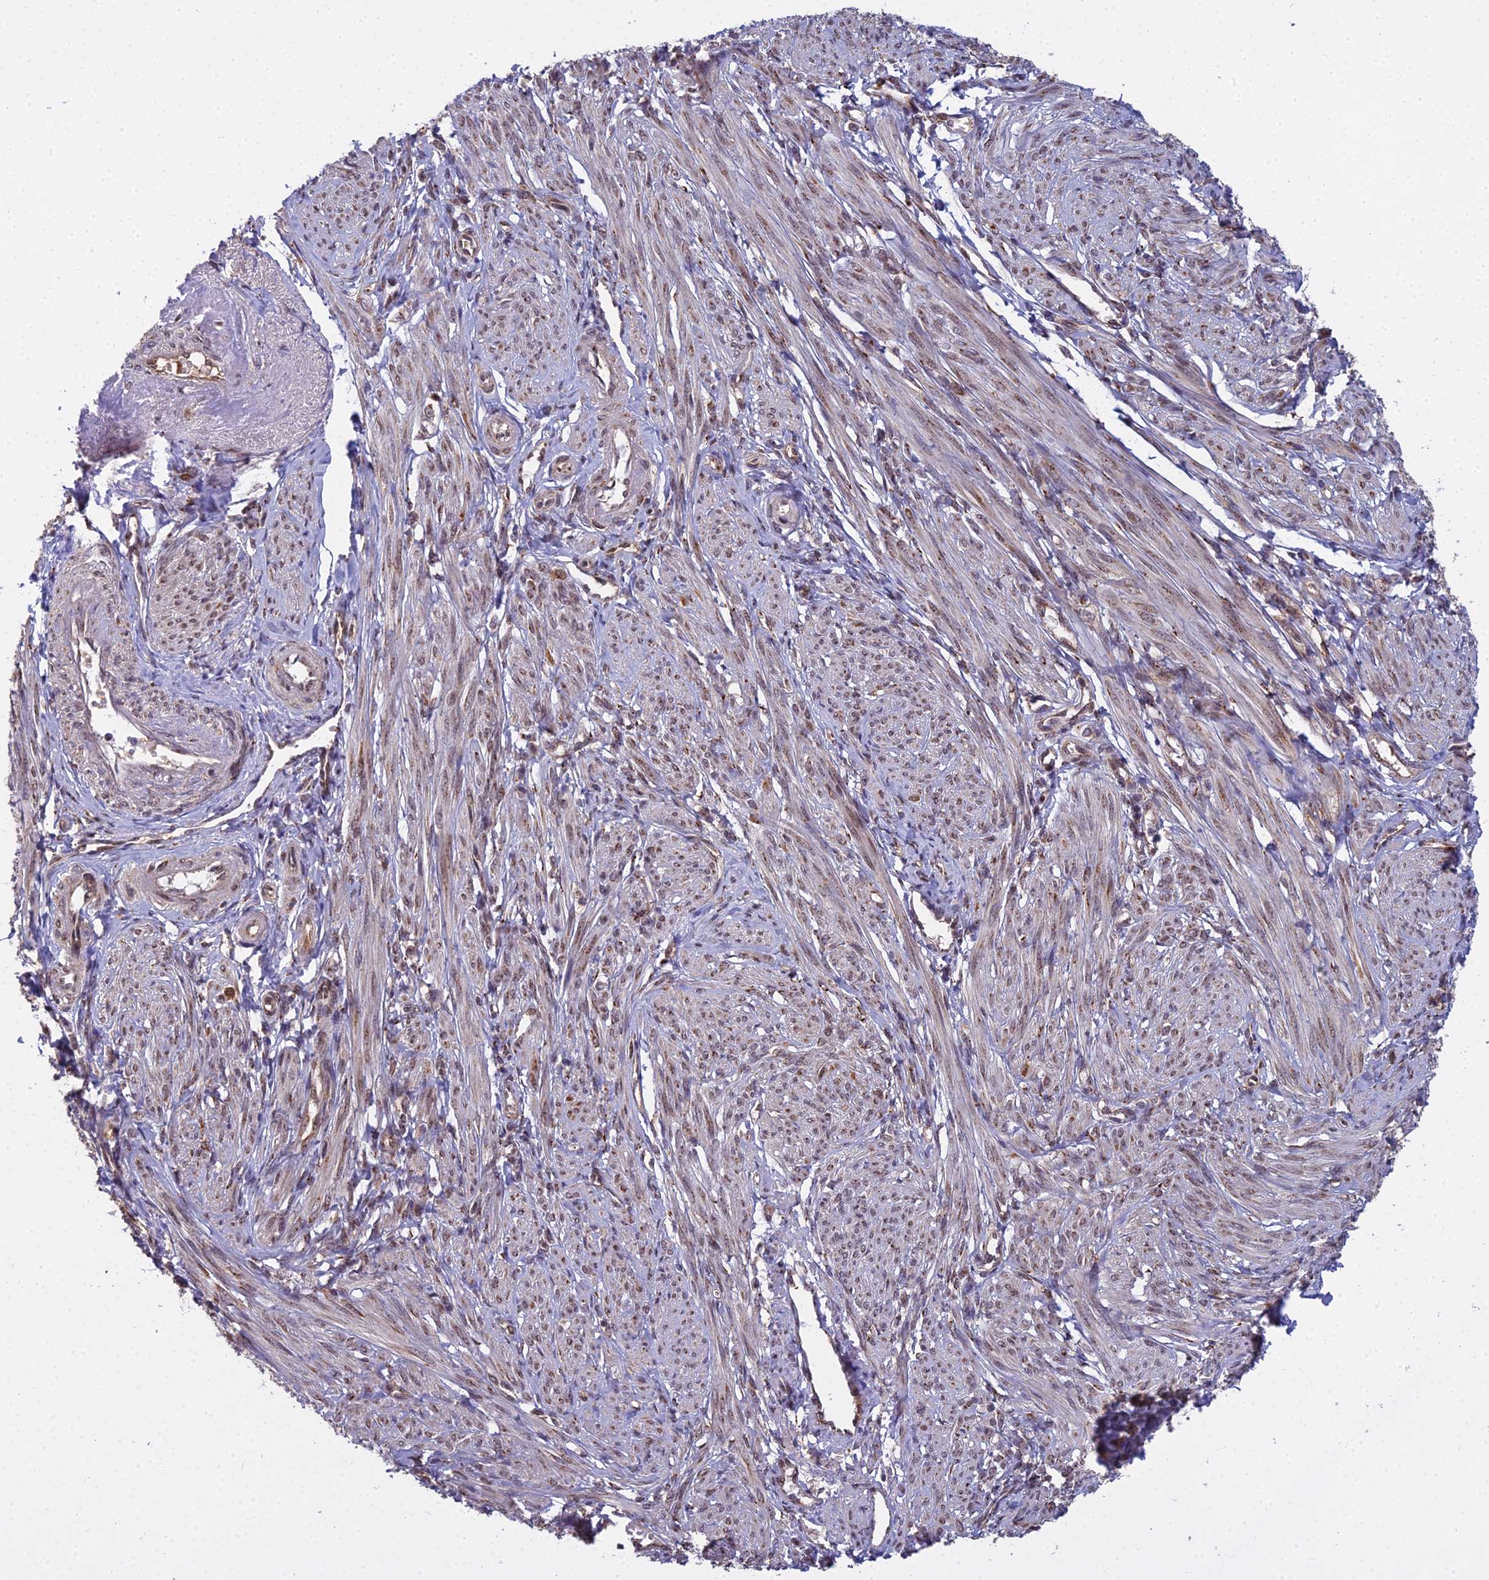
{"staining": {"intensity": "weak", "quantity": "25%-75%", "location": "nuclear"}, "tissue": "smooth muscle", "cell_type": "Smooth muscle cells", "image_type": "normal", "snomed": [{"axis": "morphology", "description": "Normal tissue, NOS"}, {"axis": "topography", "description": "Smooth muscle"}], "caption": "This photomicrograph displays benign smooth muscle stained with immunohistochemistry (IHC) to label a protein in brown. The nuclear of smooth muscle cells show weak positivity for the protein. Nuclei are counter-stained blue.", "gene": "MEOX1", "patient": {"sex": "female", "age": 39}}